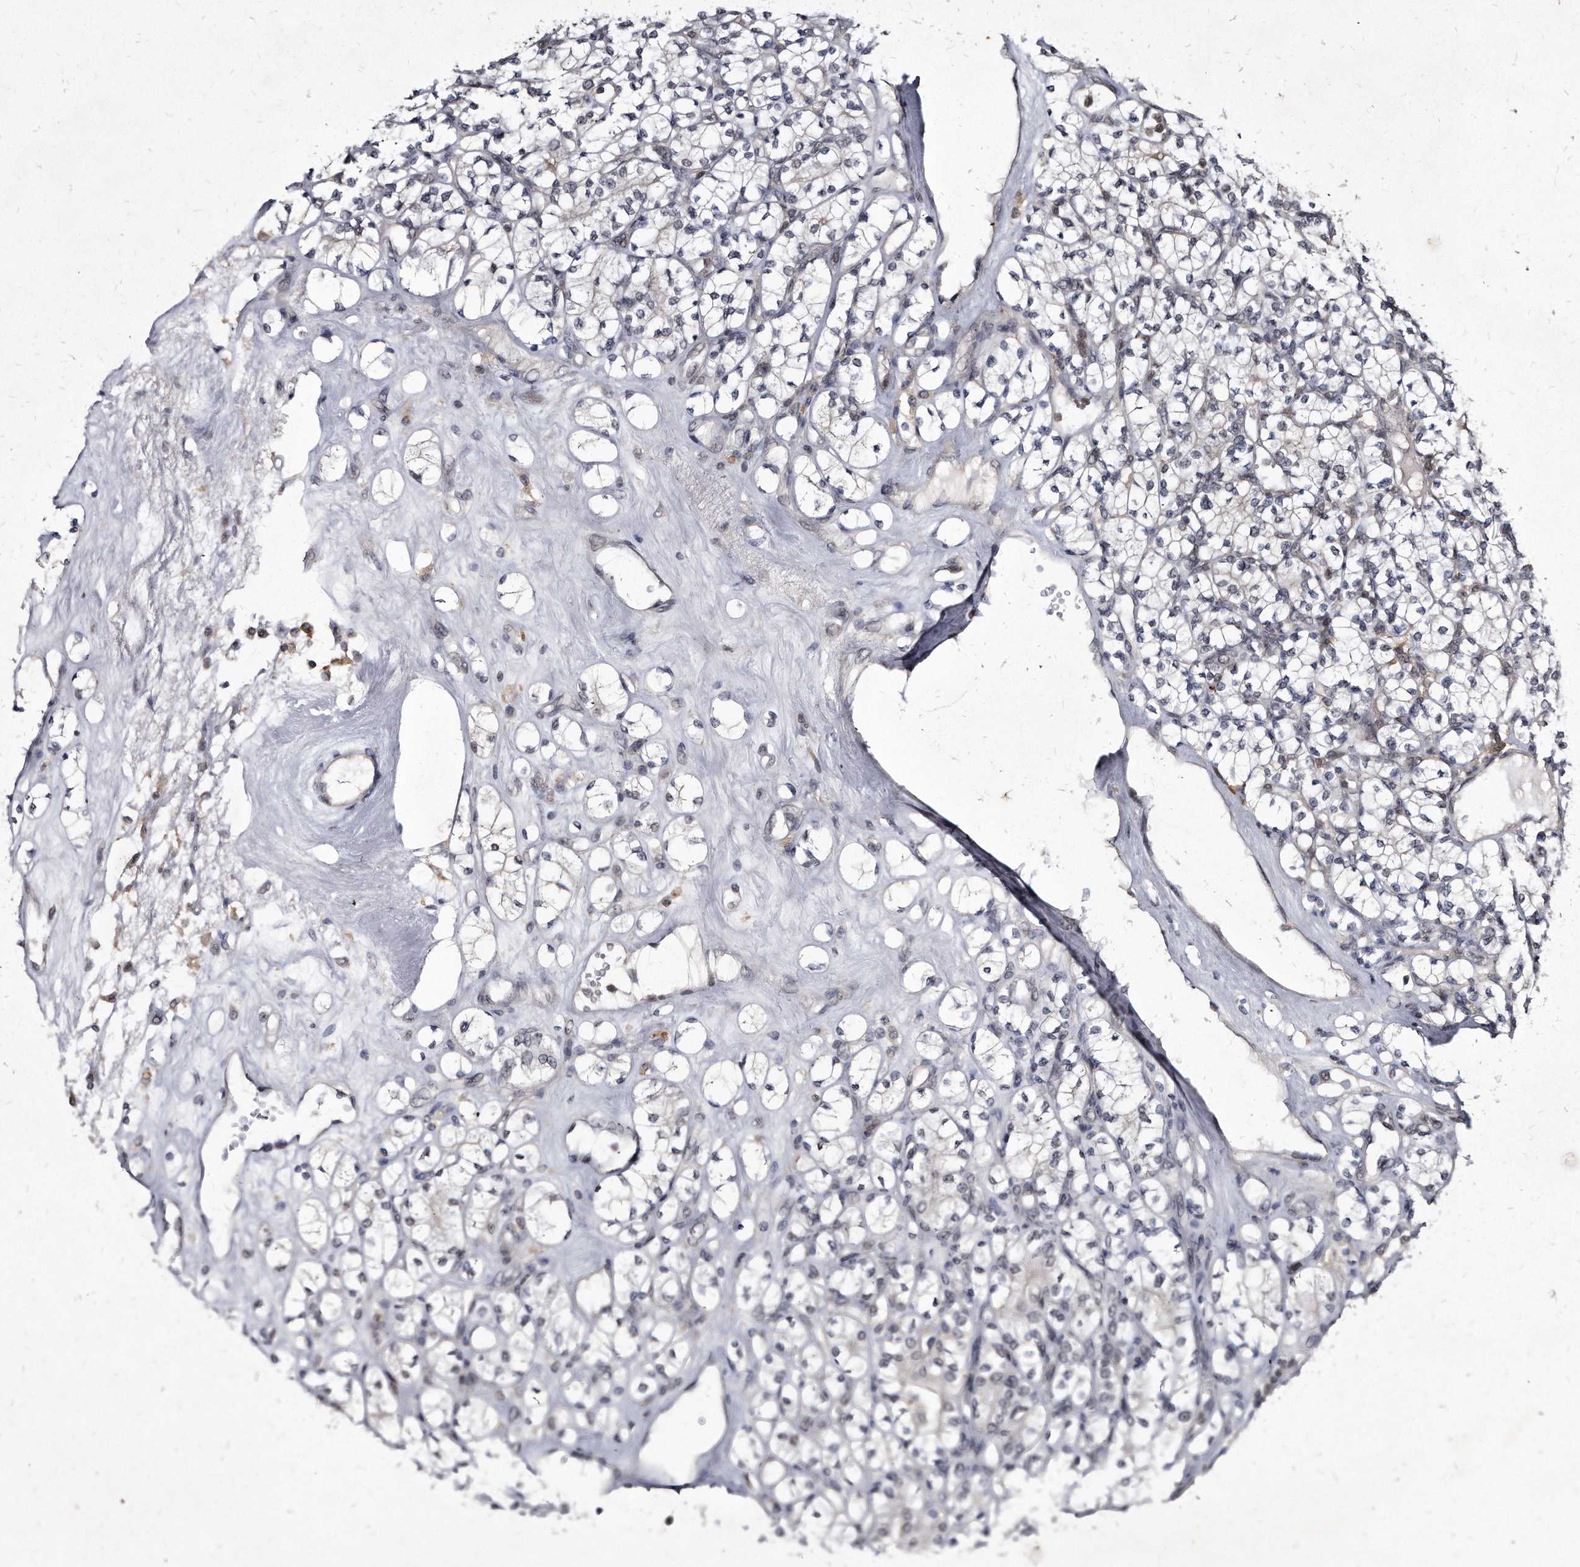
{"staining": {"intensity": "negative", "quantity": "none", "location": "none"}, "tissue": "renal cancer", "cell_type": "Tumor cells", "image_type": "cancer", "snomed": [{"axis": "morphology", "description": "Adenocarcinoma, NOS"}, {"axis": "topography", "description": "Kidney"}], "caption": "DAB (3,3'-diaminobenzidine) immunohistochemical staining of renal cancer demonstrates no significant staining in tumor cells.", "gene": "KLHDC3", "patient": {"sex": "male", "age": 77}}